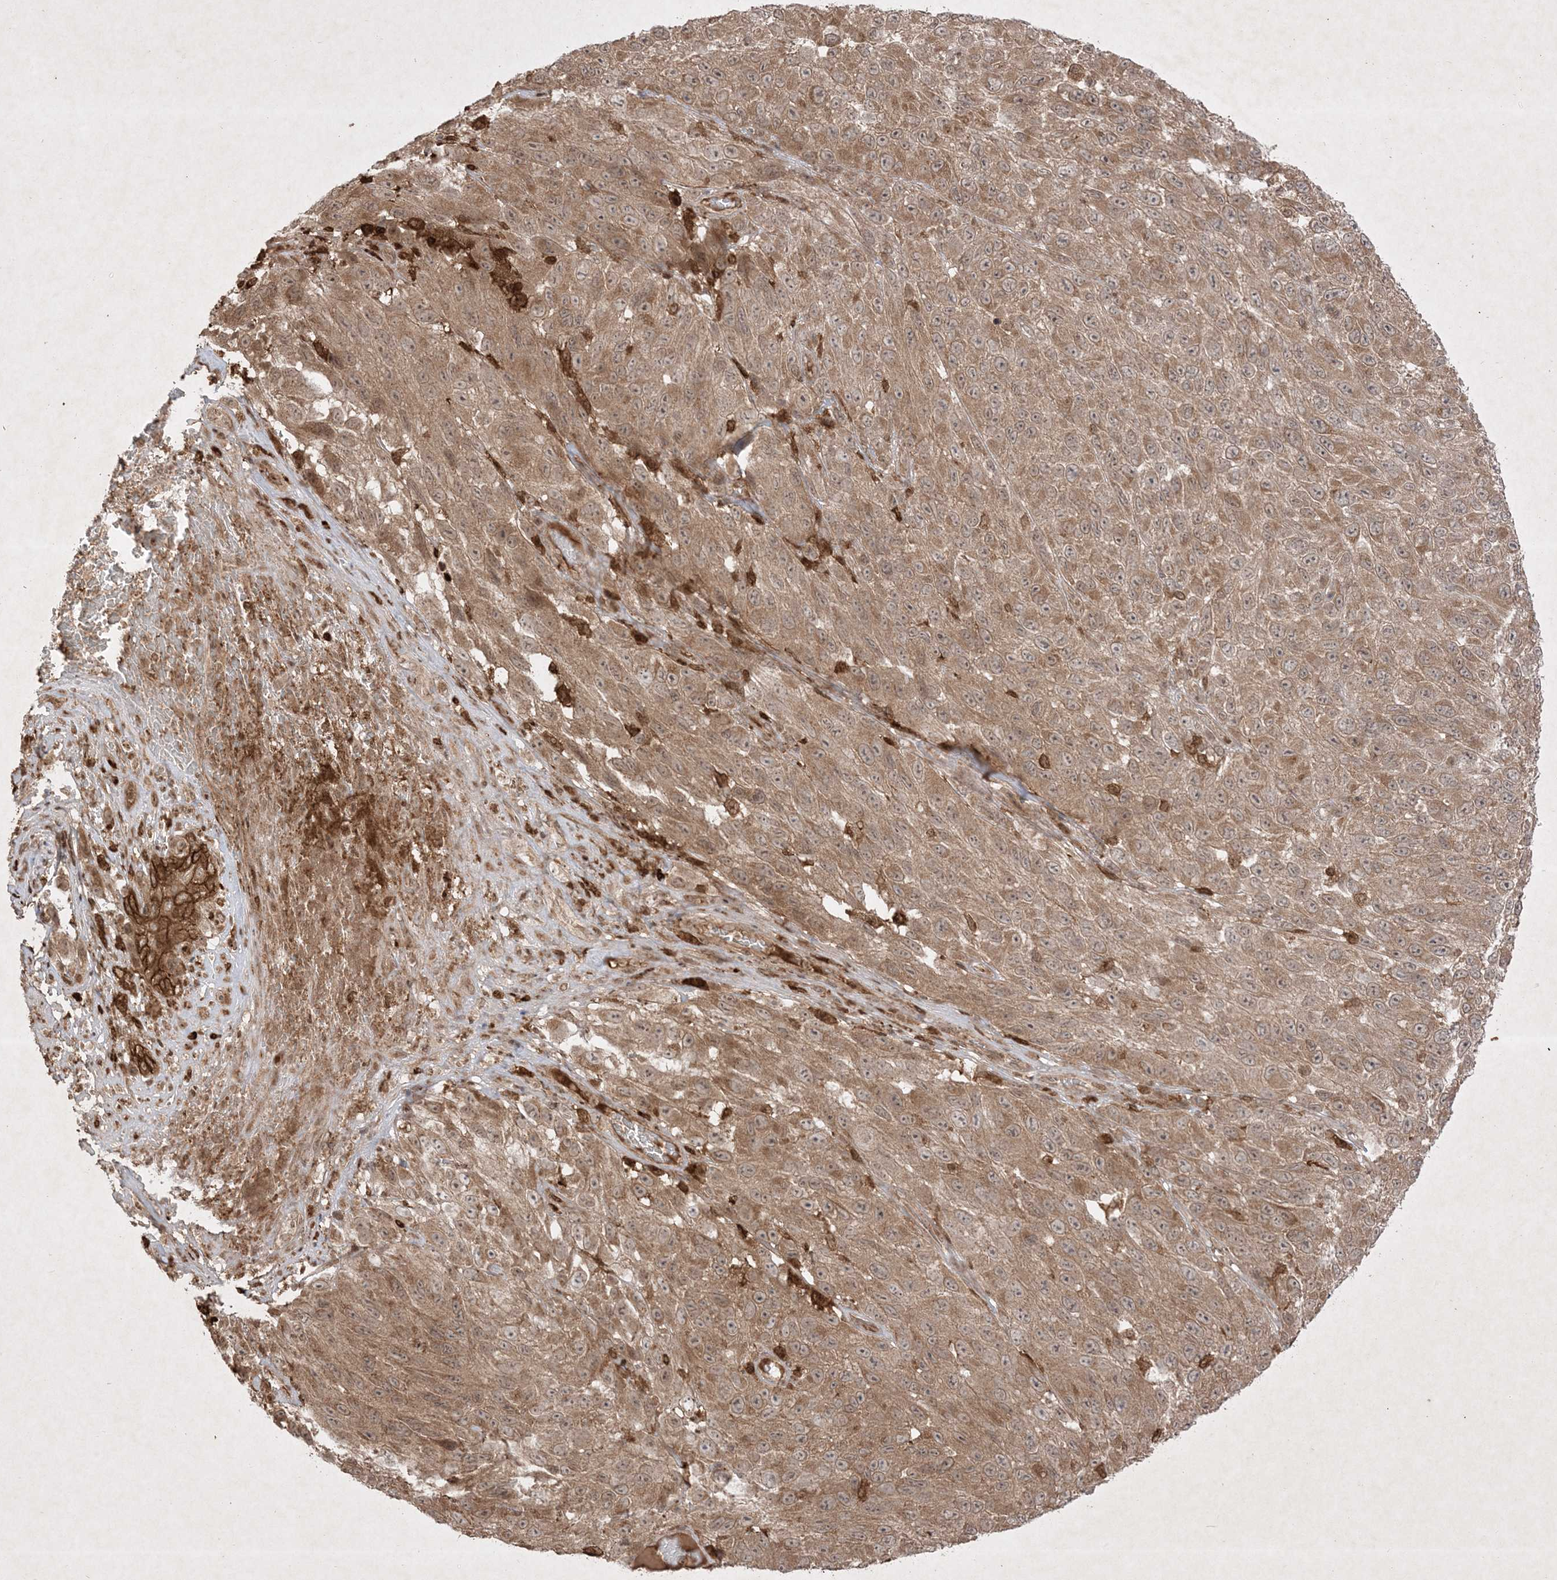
{"staining": {"intensity": "moderate", "quantity": ">75%", "location": "cytoplasmic/membranous"}, "tissue": "melanoma", "cell_type": "Tumor cells", "image_type": "cancer", "snomed": [{"axis": "morphology", "description": "Malignant melanoma, NOS"}, {"axis": "topography", "description": "Skin"}], "caption": "Immunohistochemical staining of human malignant melanoma shows moderate cytoplasmic/membranous protein expression in approximately >75% of tumor cells.", "gene": "PTK6", "patient": {"sex": "female", "age": 96}}